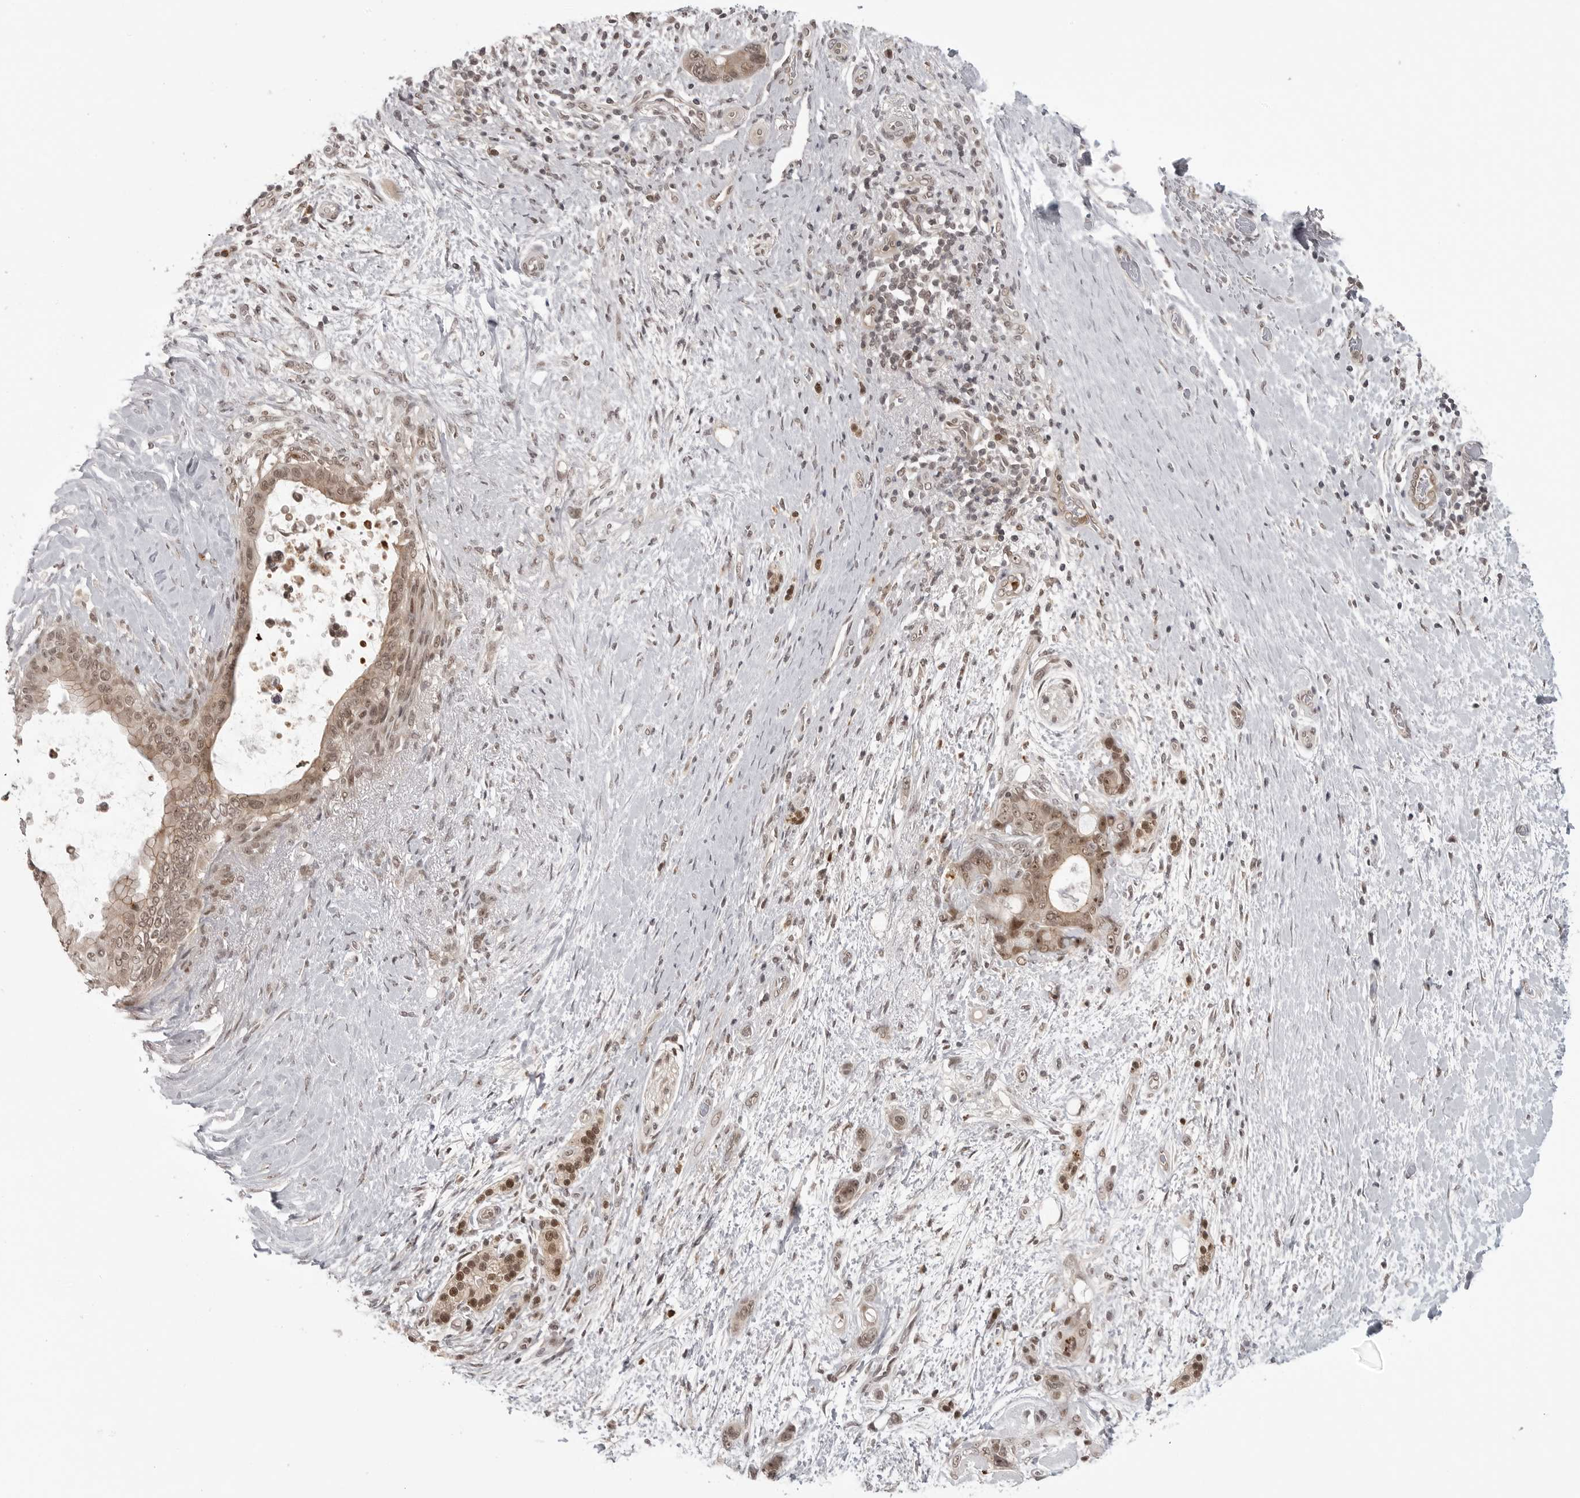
{"staining": {"intensity": "moderate", "quantity": ">75%", "location": "cytoplasmic/membranous,nuclear"}, "tissue": "pancreatic cancer", "cell_type": "Tumor cells", "image_type": "cancer", "snomed": [{"axis": "morphology", "description": "Adenocarcinoma, NOS"}, {"axis": "topography", "description": "Pancreas"}], "caption": "Pancreatic adenocarcinoma stained with a protein marker shows moderate staining in tumor cells.", "gene": "PEG3", "patient": {"sex": "female", "age": 72}}